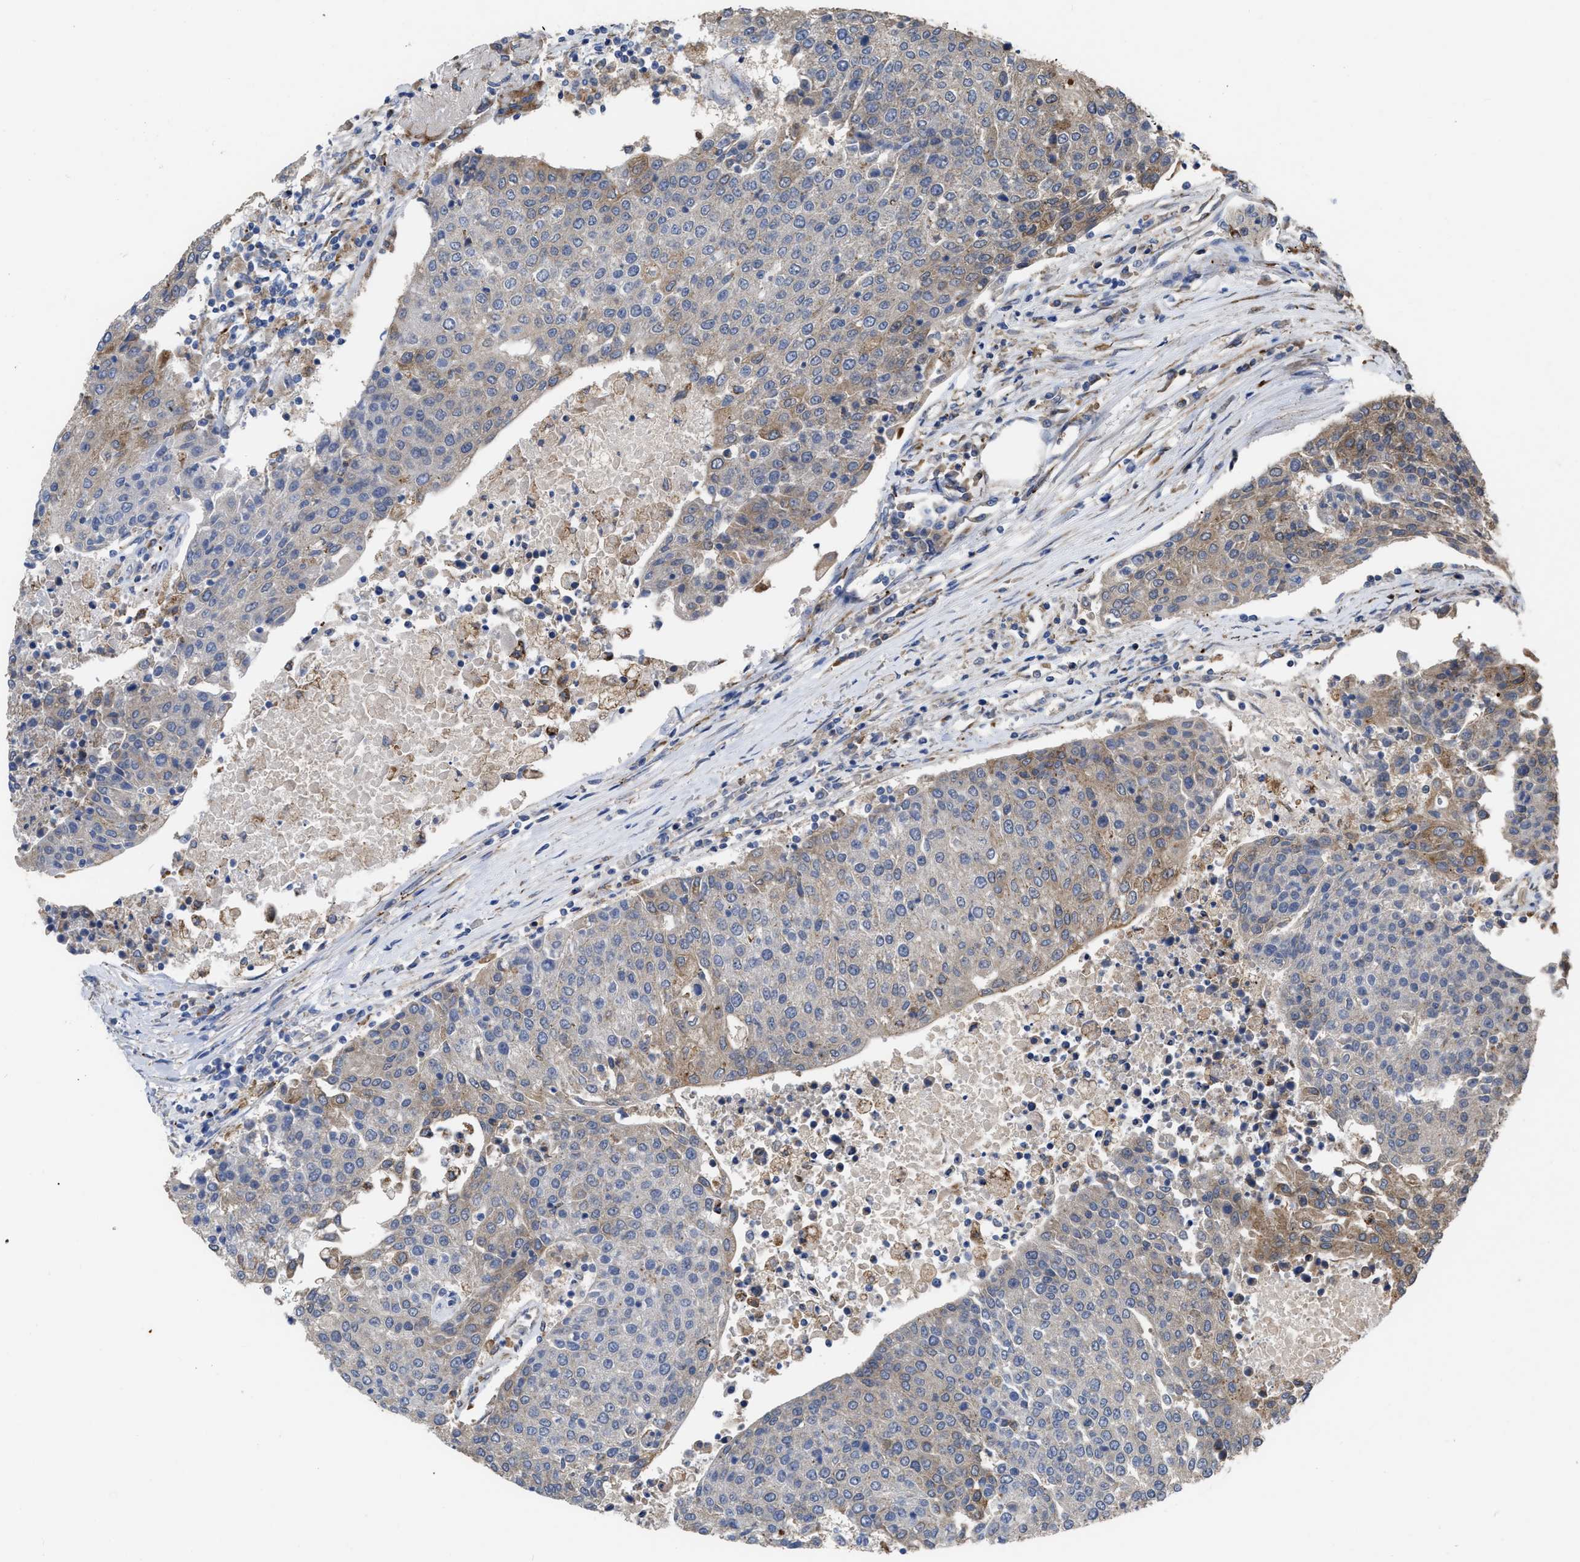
{"staining": {"intensity": "weak", "quantity": "25%-75%", "location": "cytoplasmic/membranous"}, "tissue": "urothelial cancer", "cell_type": "Tumor cells", "image_type": "cancer", "snomed": [{"axis": "morphology", "description": "Urothelial carcinoma, High grade"}, {"axis": "topography", "description": "Urinary bladder"}], "caption": "IHC image of neoplastic tissue: human high-grade urothelial carcinoma stained using IHC demonstrates low levels of weak protein expression localized specifically in the cytoplasmic/membranous of tumor cells, appearing as a cytoplasmic/membranous brown color.", "gene": "AK2", "patient": {"sex": "female", "age": 85}}